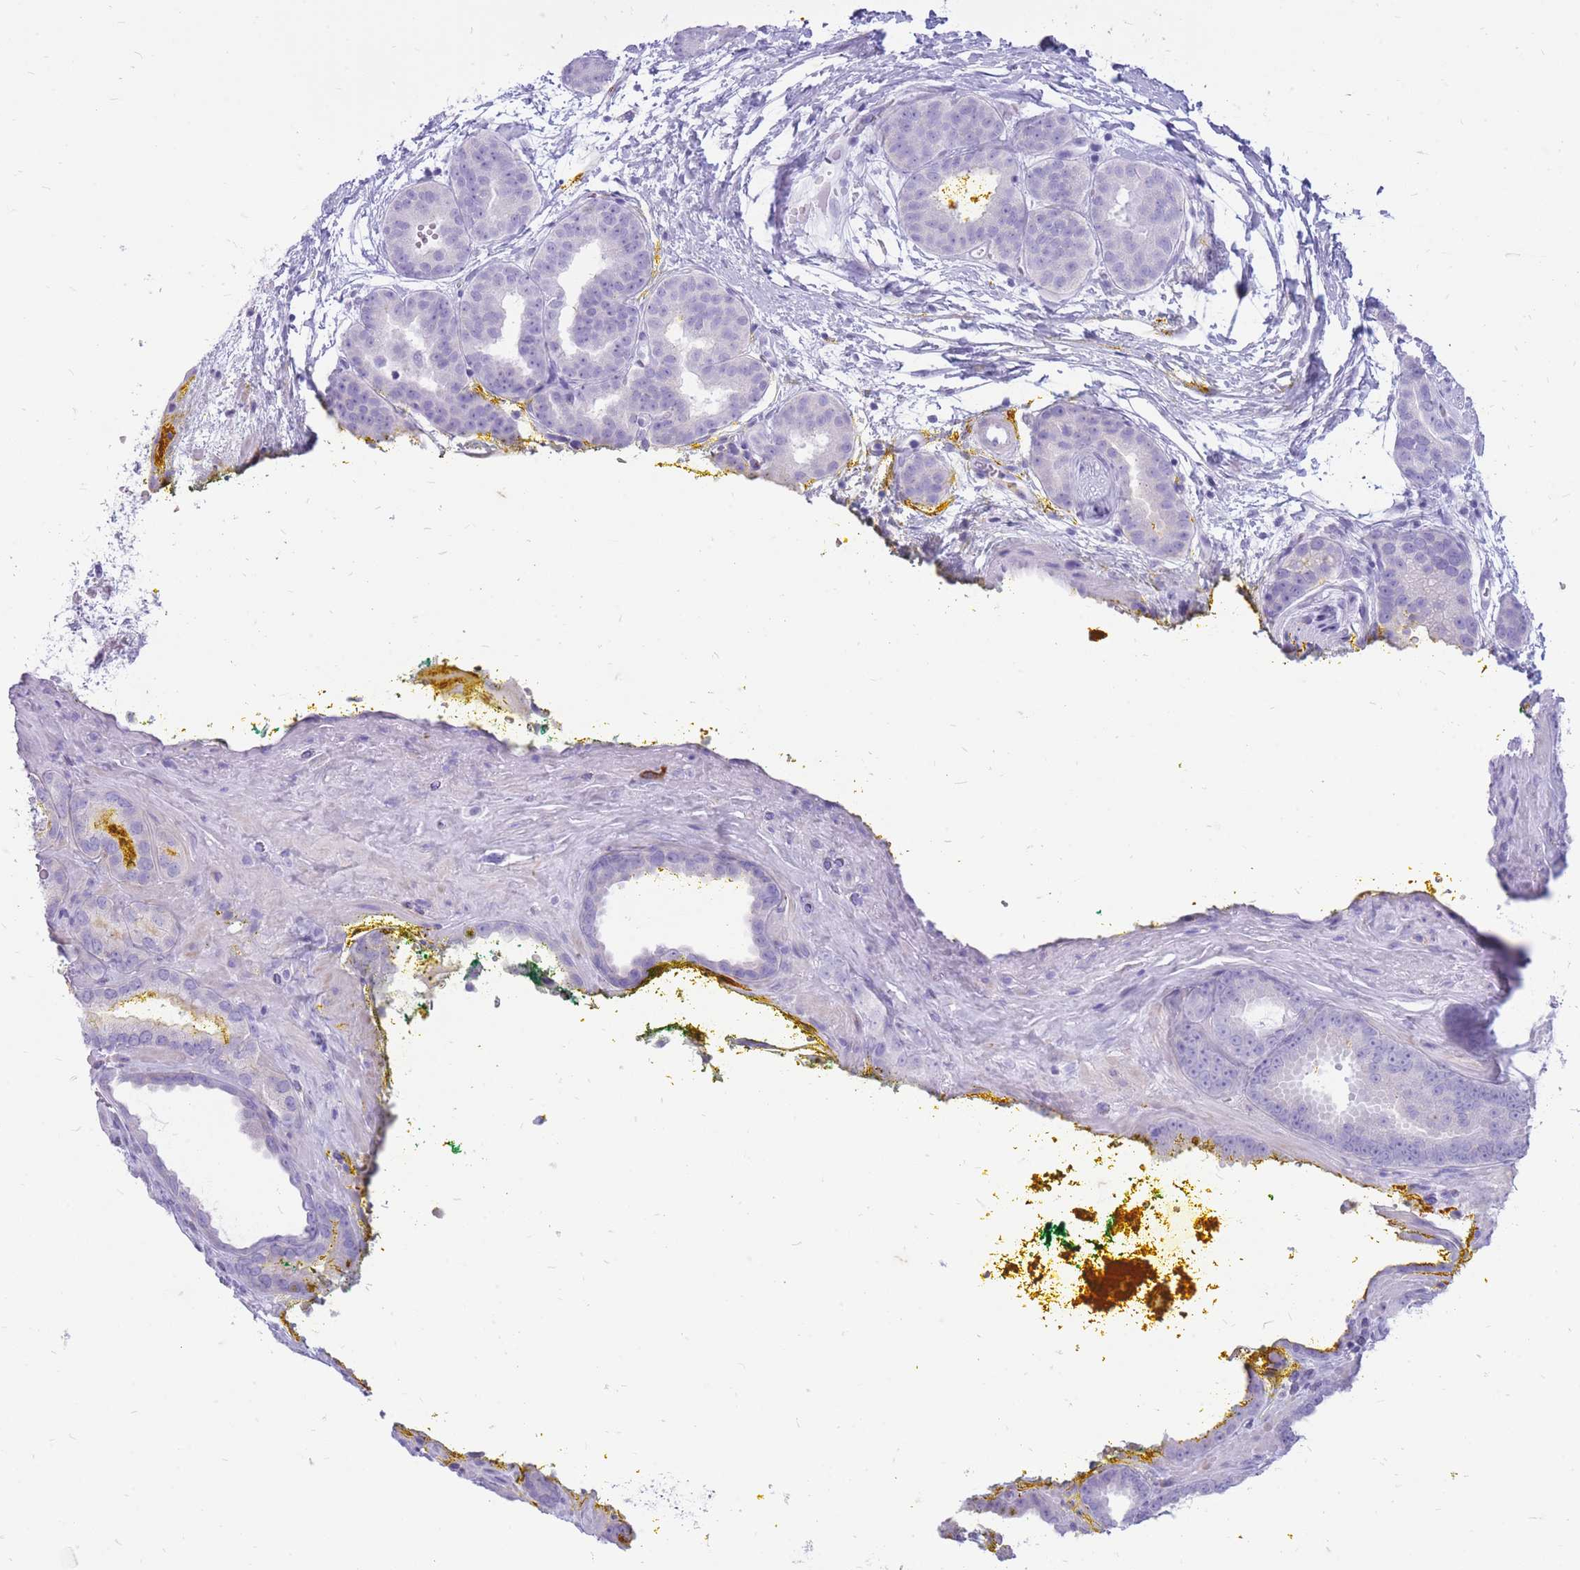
{"staining": {"intensity": "negative", "quantity": "none", "location": "none"}, "tissue": "prostate cancer", "cell_type": "Tumor cells", "image_type": "cancer", "snomed": [{"axis": "morphology", "description": "Adenocarcinoma, High grade"}, {"axis": "topography", "description": "Prostate"}], "caption": "IHC of adenocarcinoma (high-grade) (prostate) demonstrates no positivity in tumor cells.", "gene": "ZFP37", "patient": {"sex": "male", "age": 72}}